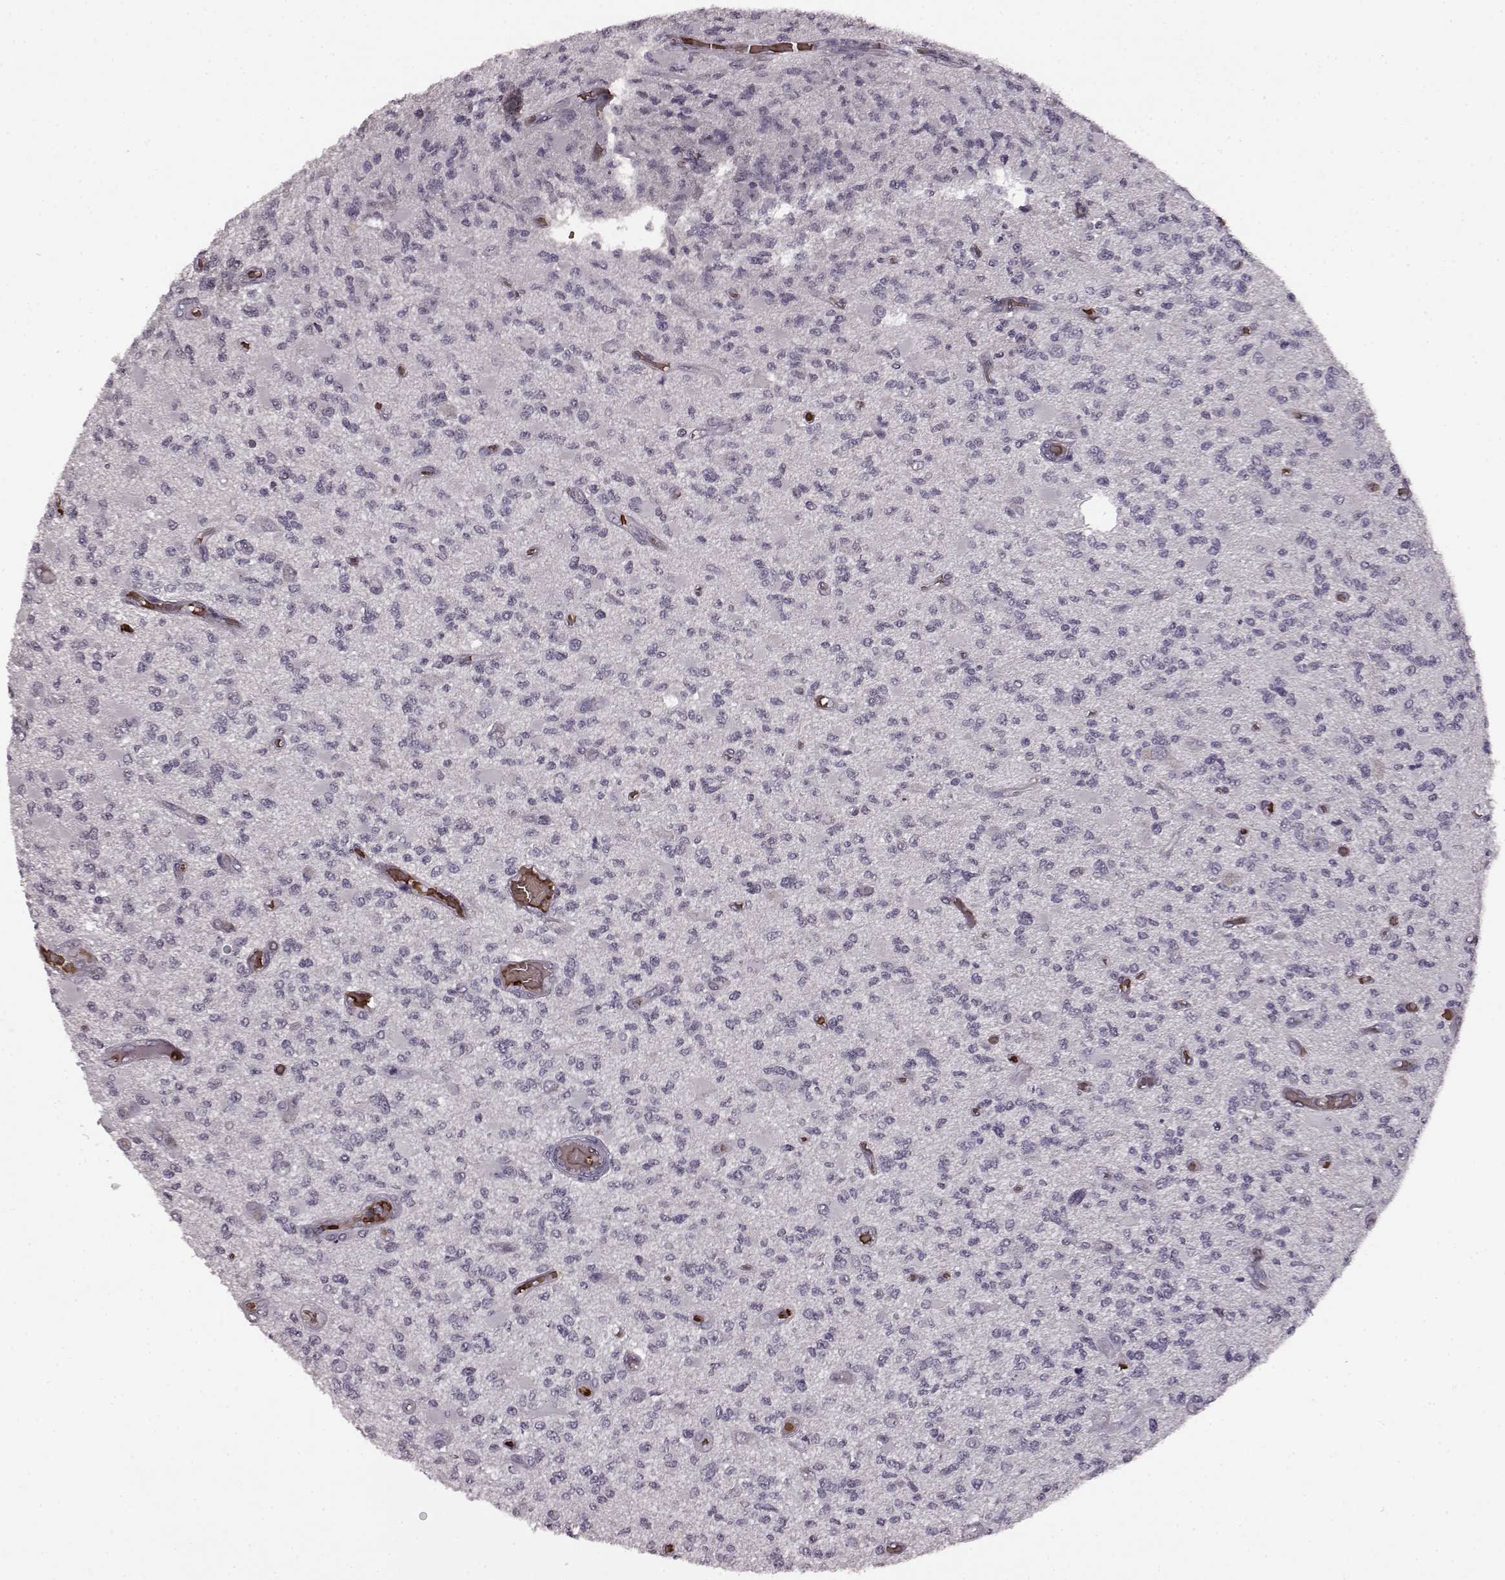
{"staining": {"intensity": "negative", "quantity": "none", "location": "none"}, "tissue": "glioma", "cell_type": "Tumor cells", "image_type": "cancer", "snomed": [{"axis": "morphology", "description": "Glioma, malignant, High grade"}, {"axis": "topography", "description": "Brain"}], "caption": "Image shows no protein positivity in tumor cells of malignant glioma (high-grade) tissue.", "gene": "PROP1", "patient": {"sex": "female", "age": 63}}